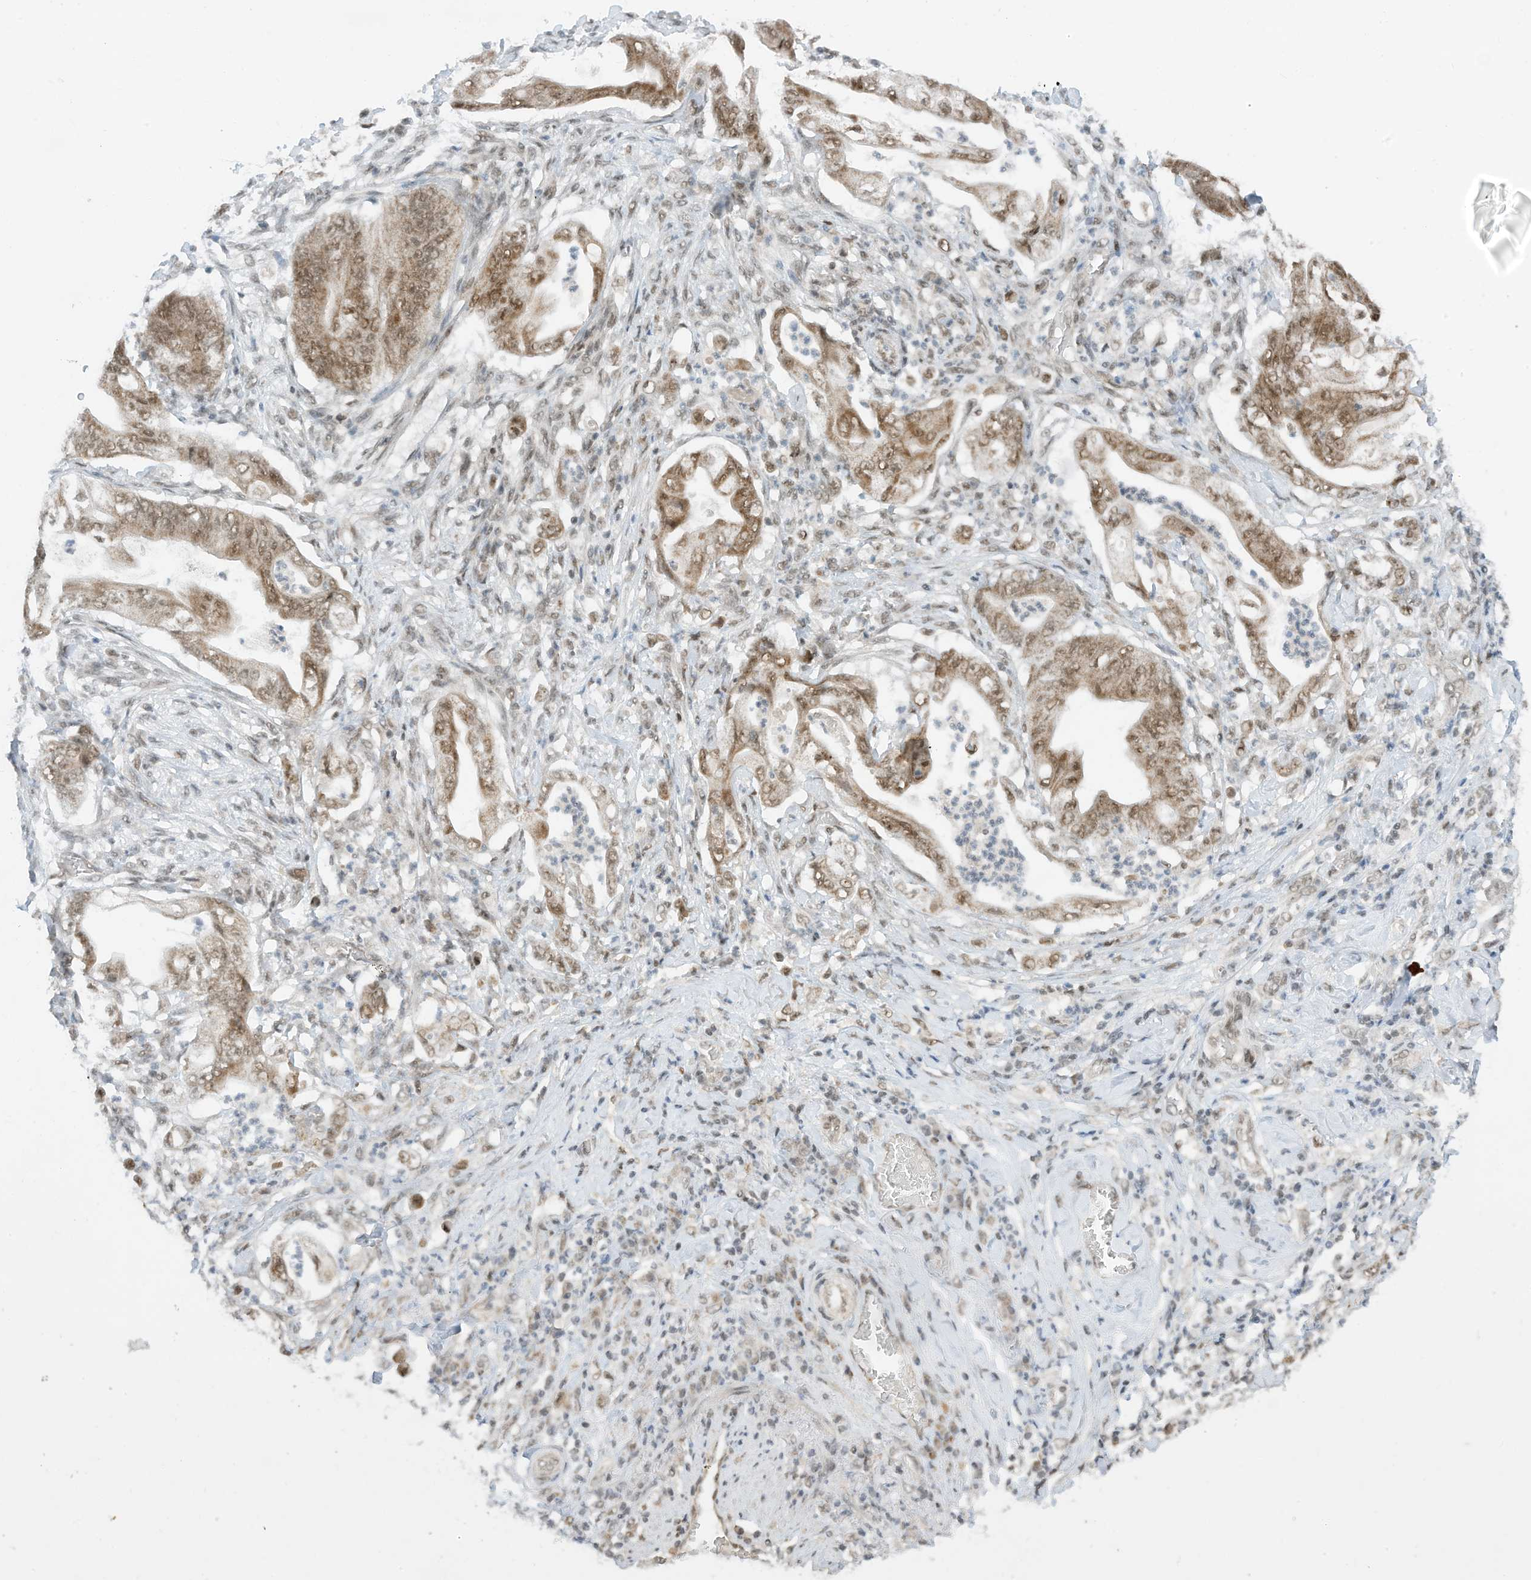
{"staining": {"intensity": "moderate", "quantity": ">75%", "location": "cytoplasmic/membranous,nuclear"}, "tissue": "stomach cancer", "cell_type": "Tumor cells", "image_type": "cancer", "snomed": [{"axis": "morphology", "description": "Adenocarcinoma, NOS"}, {"axis": "topography", "description": "Stomach"}], "caption": "There is medium levels of moderate cytoplasmic/membranous and nuclear positivity in tumor cells of stomach cancer (adenocarcinoma), as demonstrated by immunohistochemical staining (brown color).", "gene": "AURKAIP1", "patient": {"sex": "female", "age": 73}}